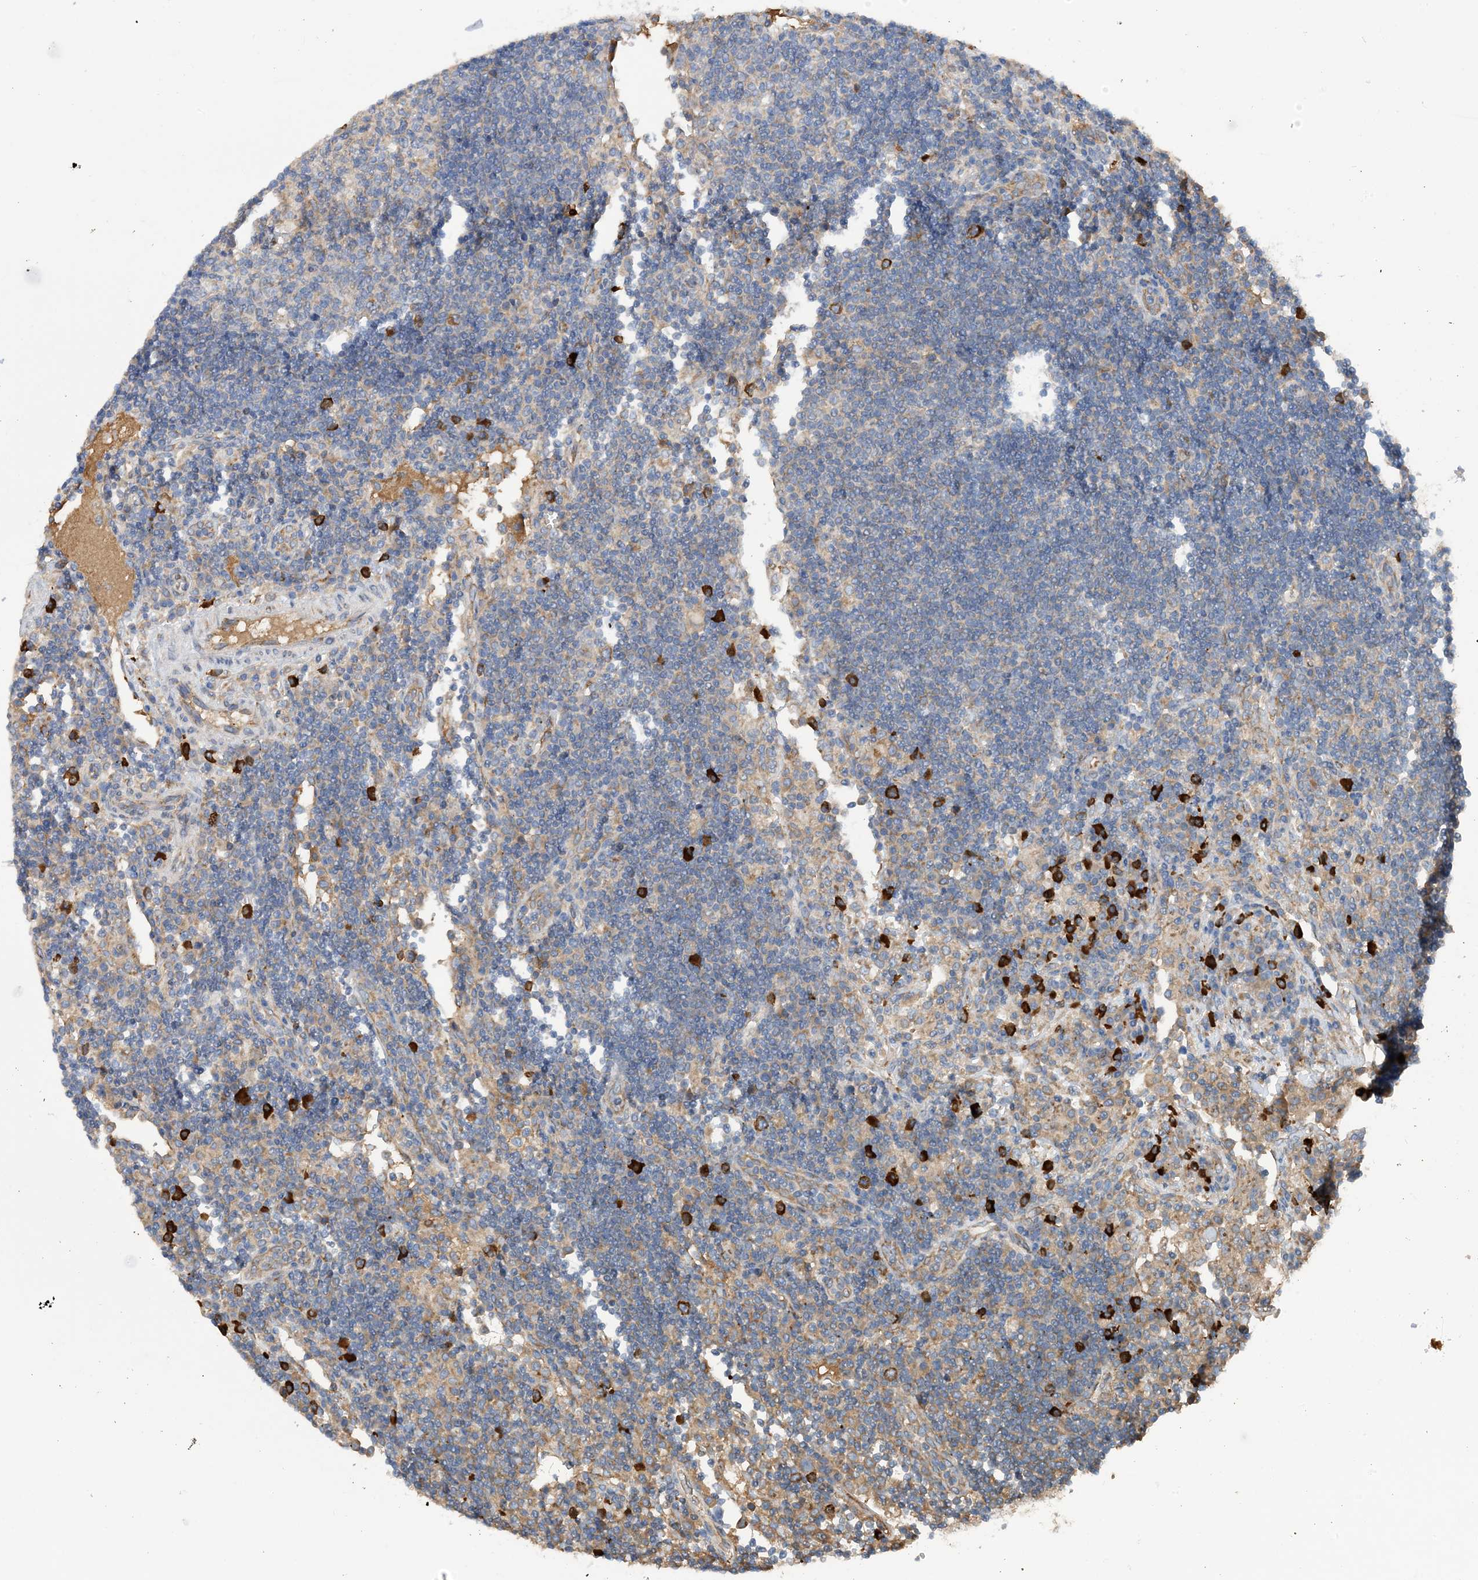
{"staining": {"intensity": "weak", "quantity": "<25%", "location": "cytoplasmic/membranous"}, "tissue": "lymph node", "cell_type": "Germinal center cells", "image_type": "normal", "snomed": [{"axis": "morphology", "description": "Normal tissue, NOS"}, {"axis": "topography", "description": "Lymph node"}], "caption": "Benign lymph node was stained to show a protein in brown. There is no significant expression in germinal center cells.", "gene": "SLC5A11", "patient": {"sex": "female", "age": 53}}